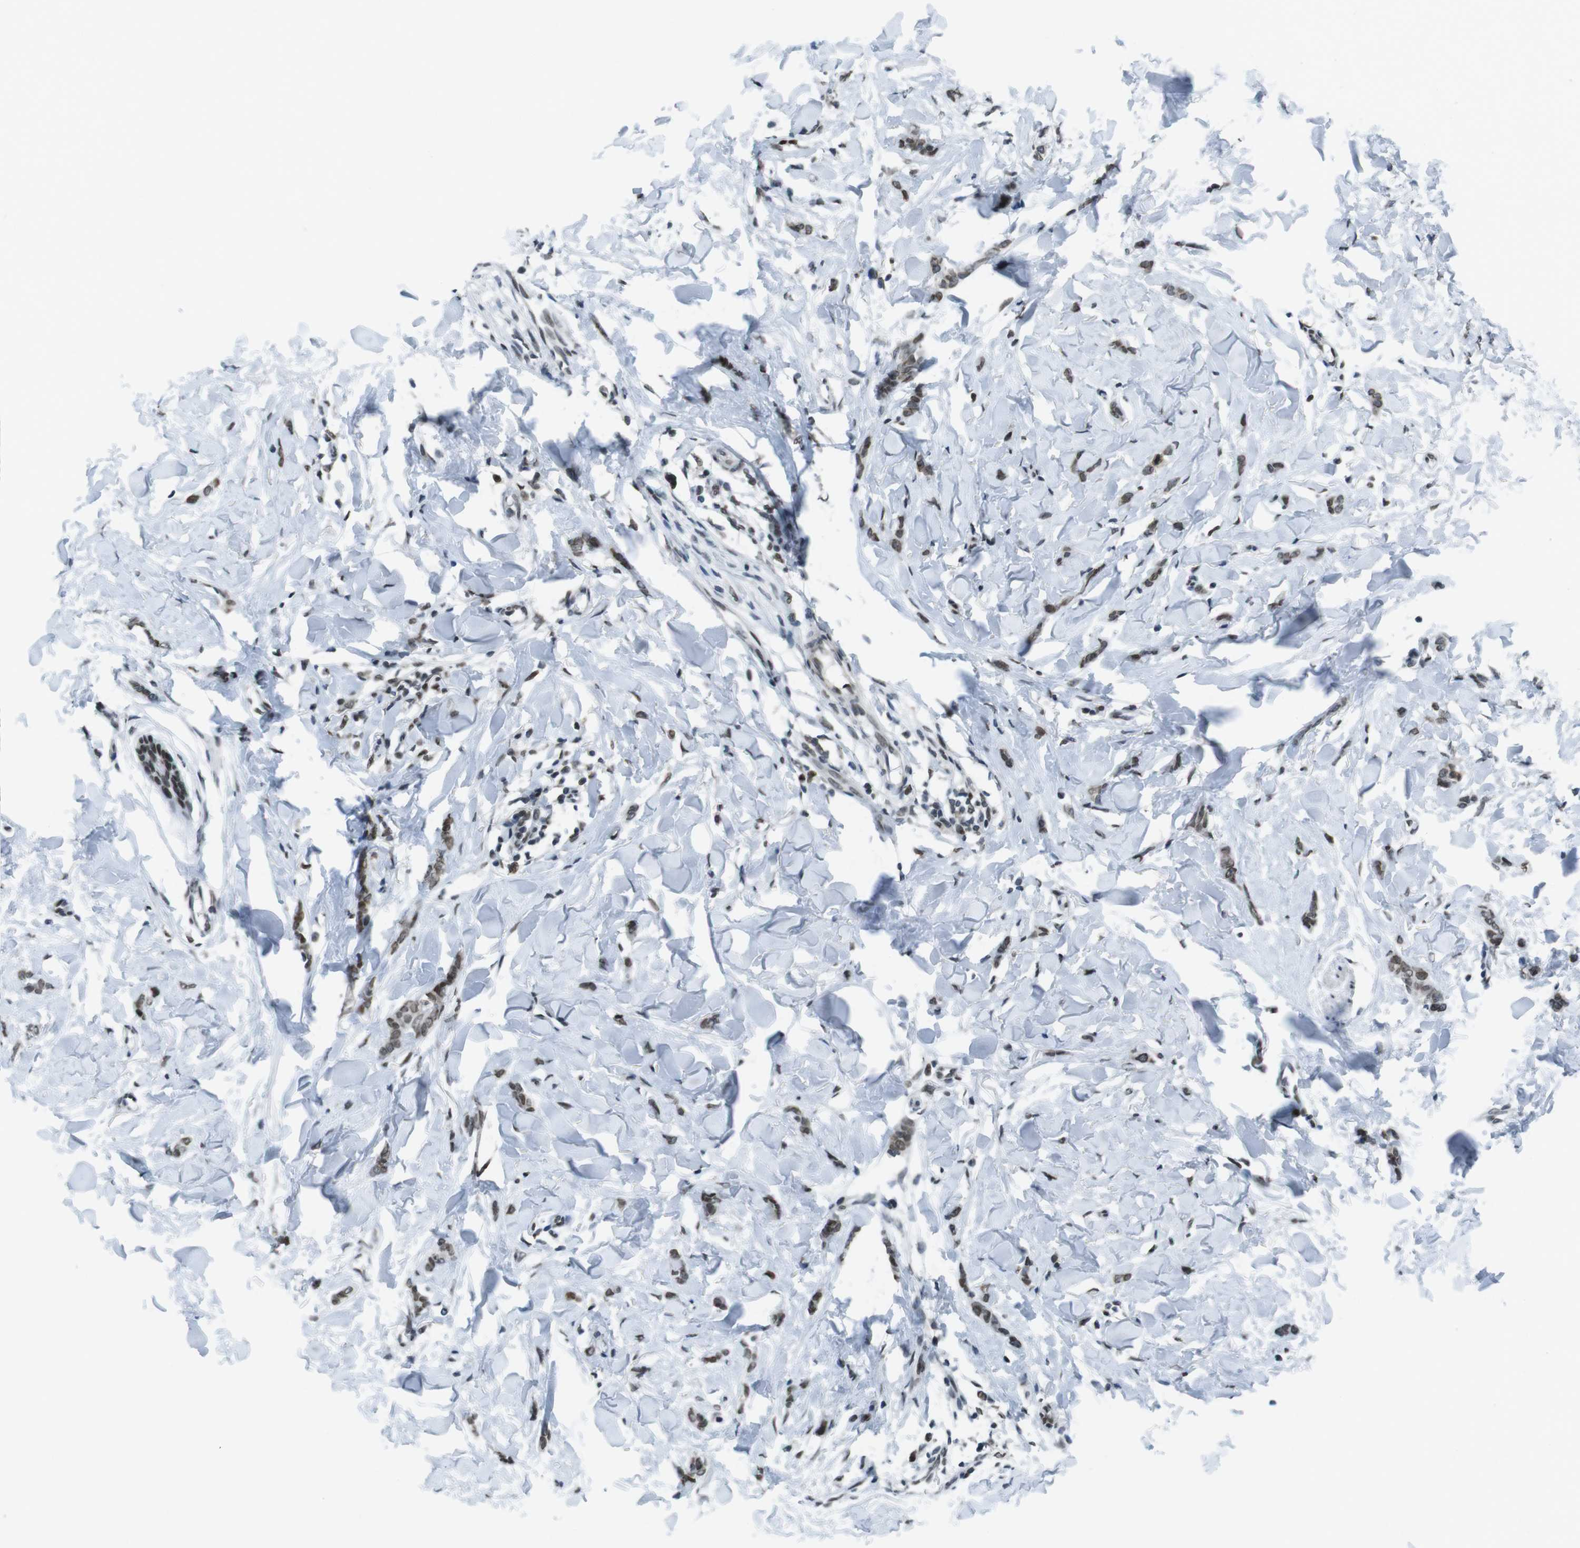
{"staining": {"intensity": "moderate", "quantity": ">75%", "location": "nuclear"}, "tissue": "breast cancer", "cell_type": "Tumor cells", "image_type": "cancer", "snomed": [{"axis": "morphology", "description": "Lobular carcinoma"}, {"axis": "topography", "description": "Skin"}, {"axis": "topography", "description": "Breast"}], "caption": "Protein analysis of breast lobular carcinoma tissue reveals moderate nuclear staining in approximately >75% of tumor cells.", "gene": "MAD1L1", "patient": {"sex": "female", "age": 46}}